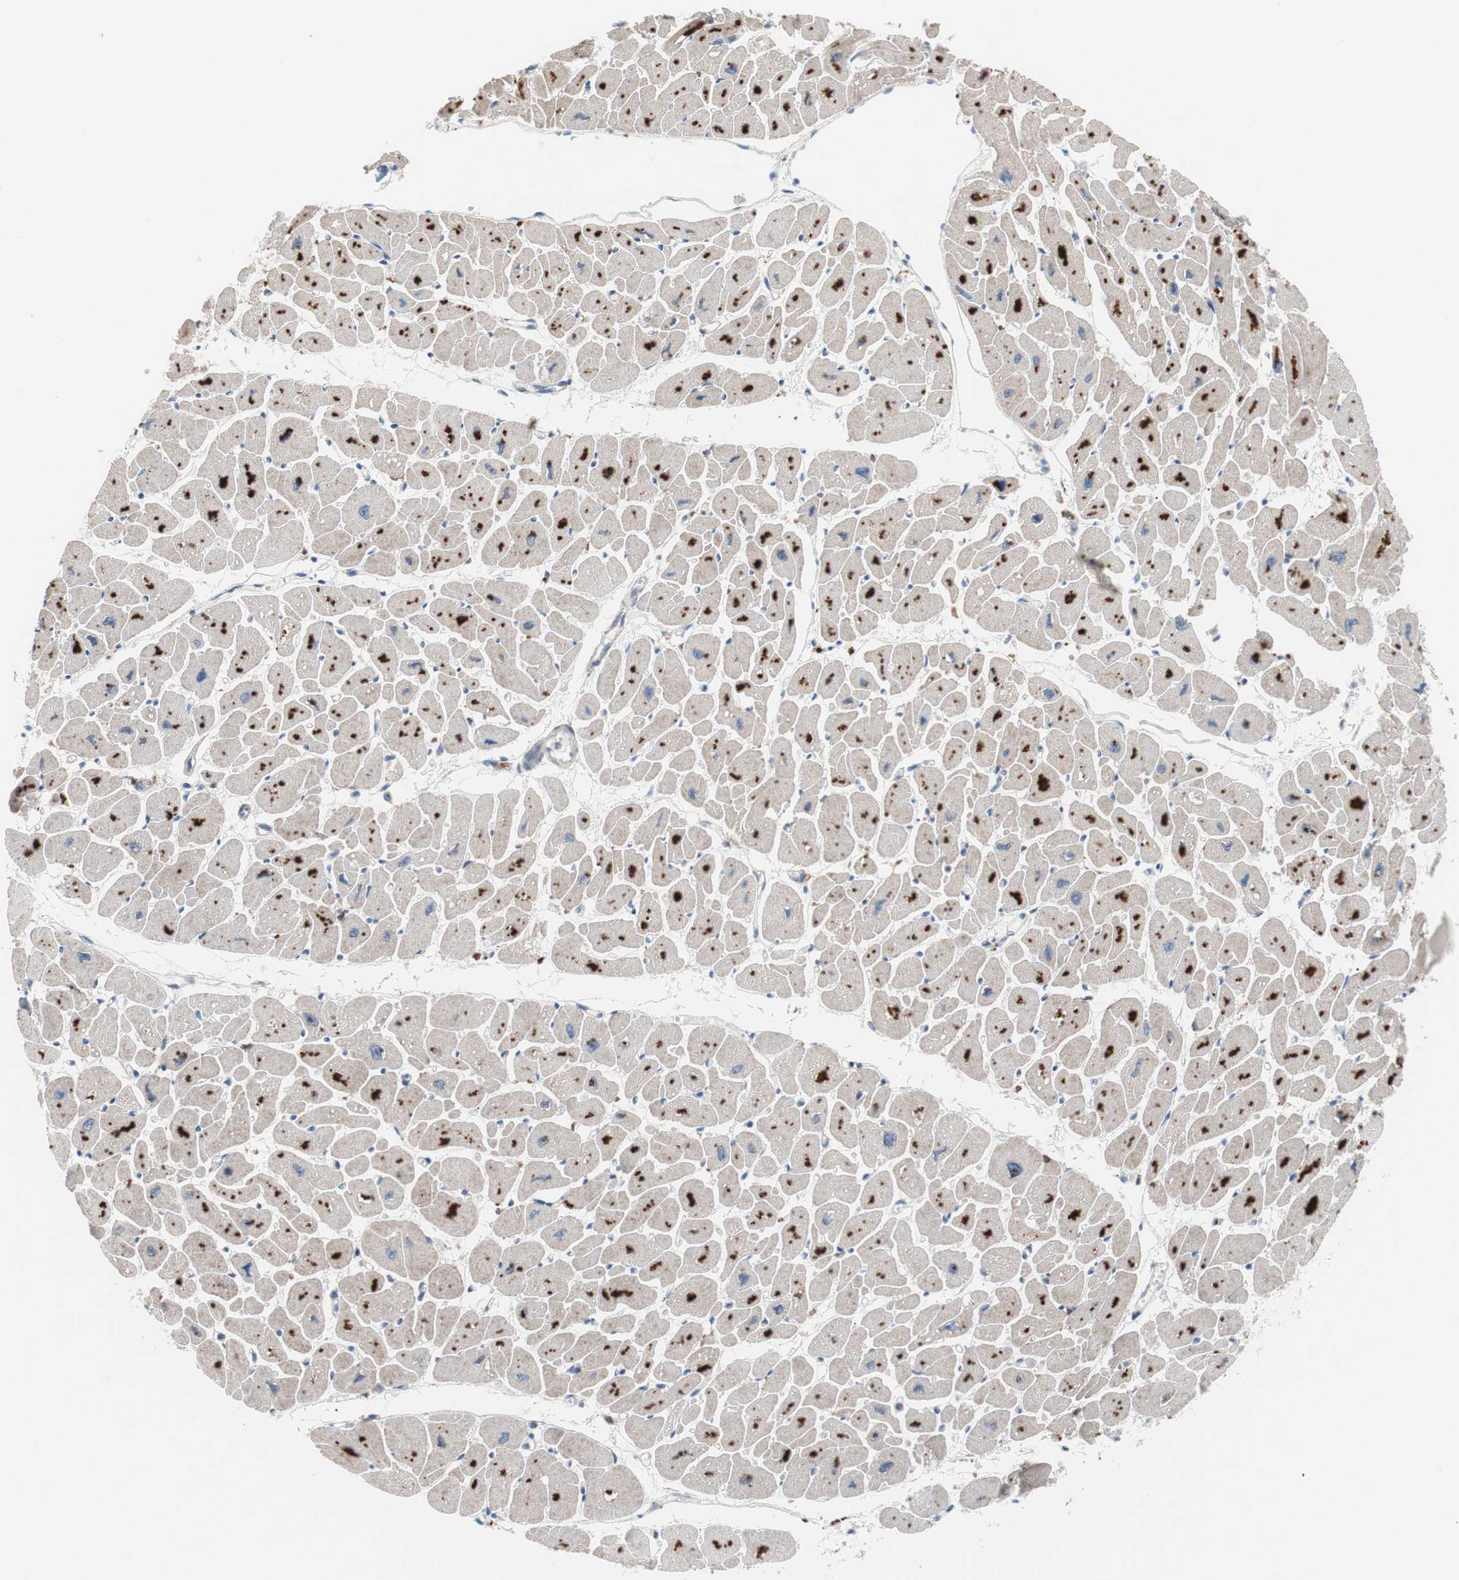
{"staining": {"intensity": "strong", "quantity": "25%-75%", "location": "cytoplasmic/membranous"}, "tissue": "heart muscle", "cell_type": "Cardiomyocytes", "image_type": "normal", "snomed": [{"axis": "morphology", "description": "Normal tissue, NOS"}, {"axis": "topography", "description": "Heart"}], "caption": "Protein staining exhibits strong cytoplasmic/membranous expression in about 25%-75% of cardiomyocytes in benign heart muscle. The protein of interest is stained brown, and the nuclei are stained in blue (DAB (3,3'-diaminobenzidine) IHC with brightfield microscopy, high magnification).", "gene": "PIK3R1", "patient": {"sex": "female", "age": 54}}